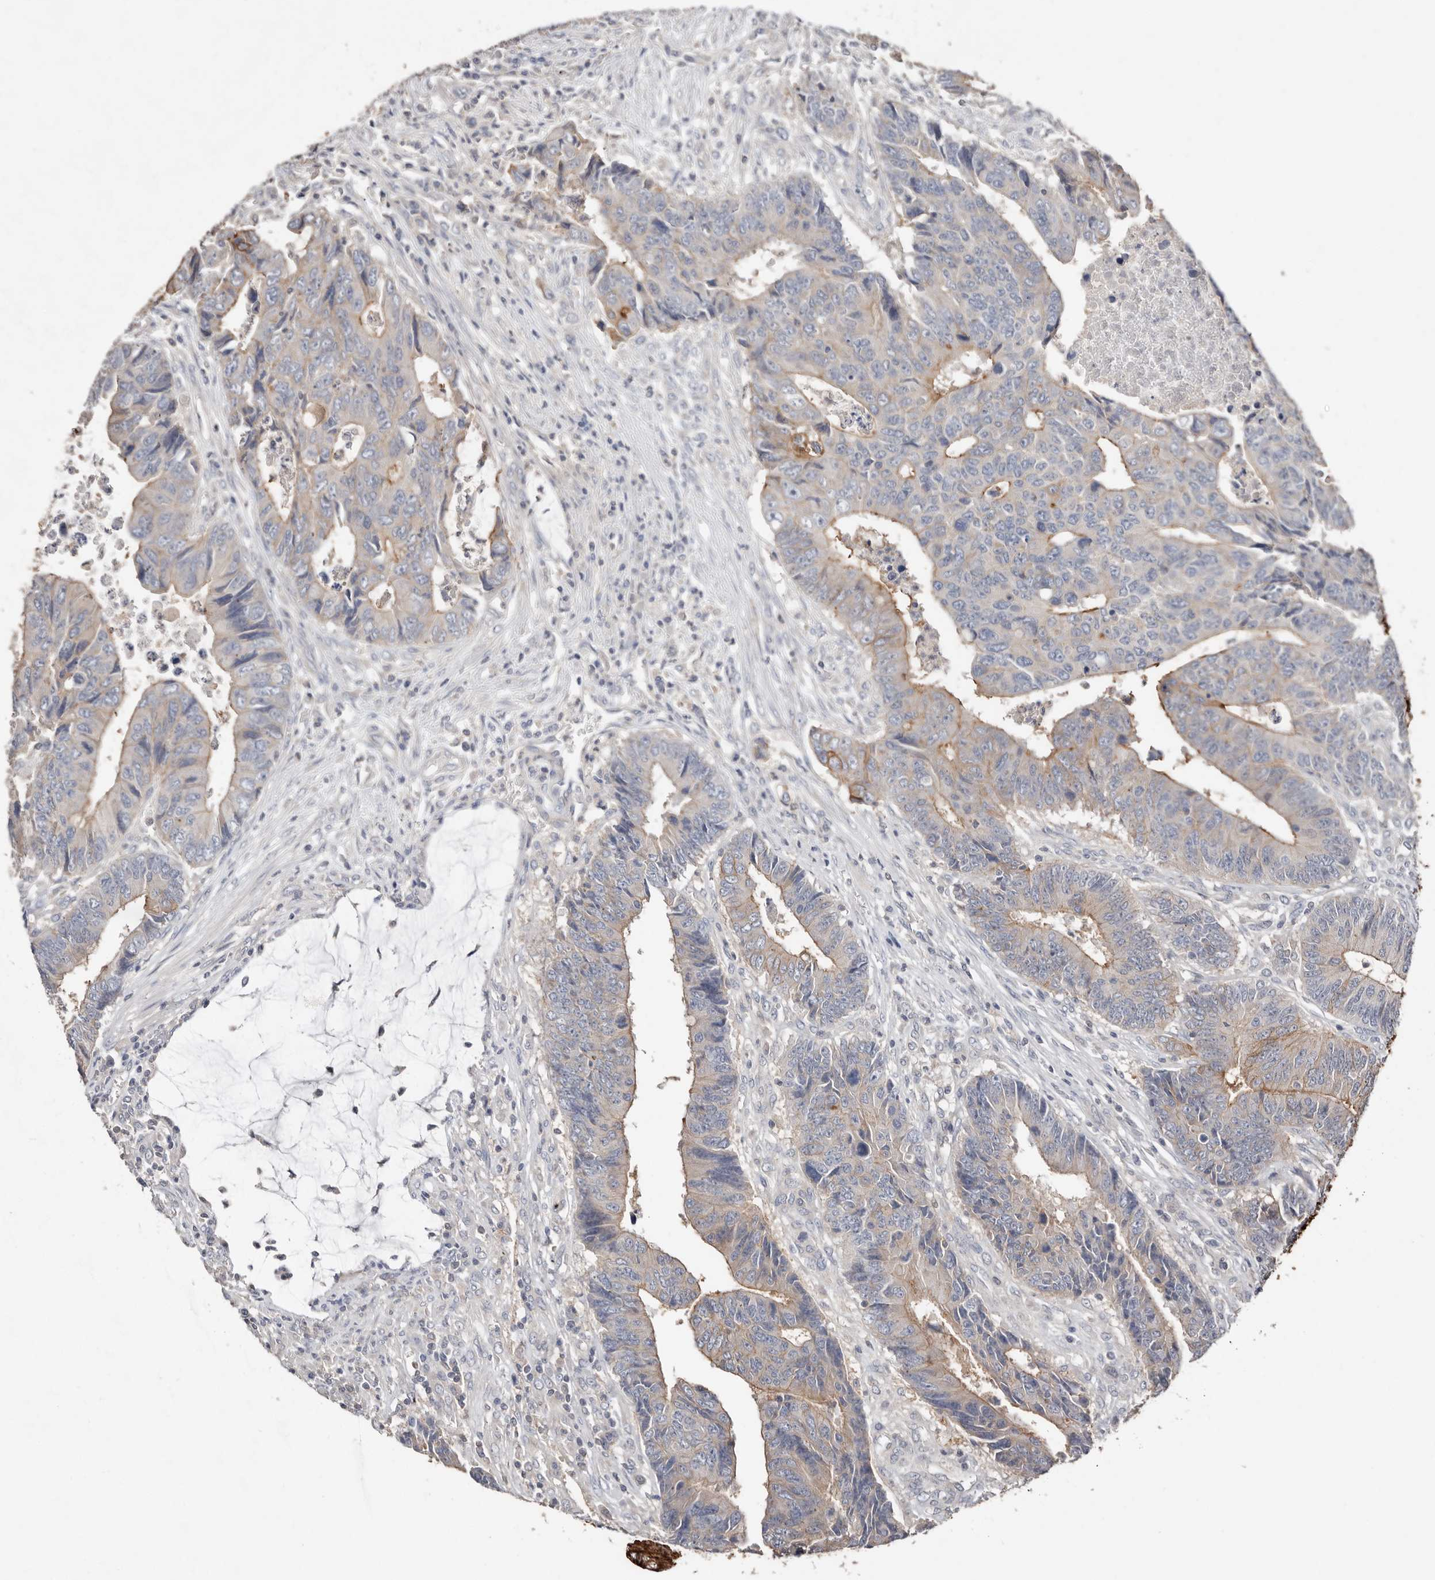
{"staining": {"intensity": "moderate", "quantity": "25%-75%", "location": "cytoplasmic/membranous"}, "tissue": "colorectal cancer", "cell_type": "Tumor cells", "image_type": "cancer", "snomed": [{"axis": "morphology", "description": "Adenocarcinoma, NOS"}, {"axis": "topography", "description": "Rectum"}], "caption": "Human colorectal cancer stained for a protein (brown) demonstrates moderate cytoplasmic/membranous positive expression in approximately 25%-75% of tumor cells.", "gene": "S100A14", "patient": {"sex": "male", "age": 84}}